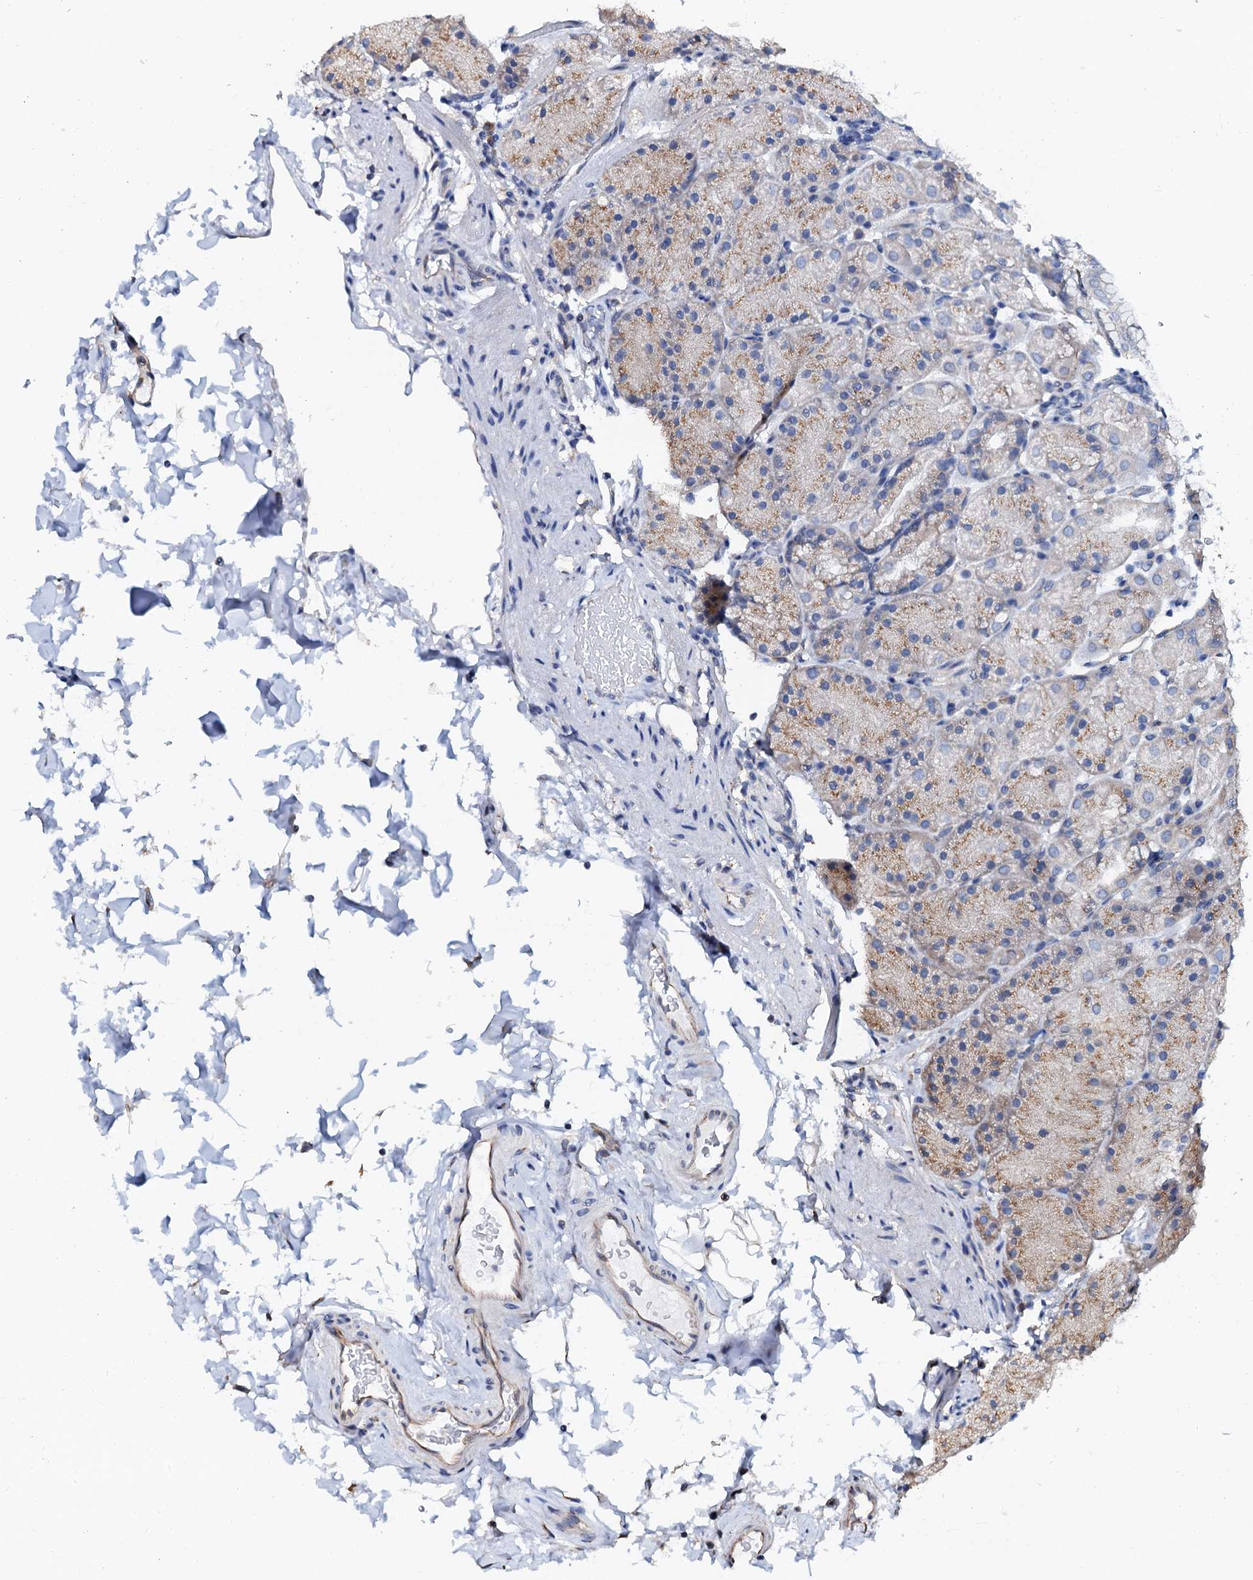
{"staining": {"intensity": "moderate", "quantity": "<25%", "location": "cytoplasmic/membranous"}, "tissue": "stomach", "cell_type": "Glandular cells", "image_type": "normal", "snomed": [{"axis": "morphology", "description": "Normal tissue, NOS"}, {"axis": "topography", "description": "Stomach, upper"}, {"axis": "topography", "description": "Stomach, lower"}], "caption": "IHC (DAB) staining of normal stomach reveals moderate cytoplasmic/membranous protein positivity in approximately <25% of glandular cells. (brown staining indicates protein expression, while blue staining denotes nuclei).", "gene": "AKAP3", "patient": {"sex": "male", "age": 67}}